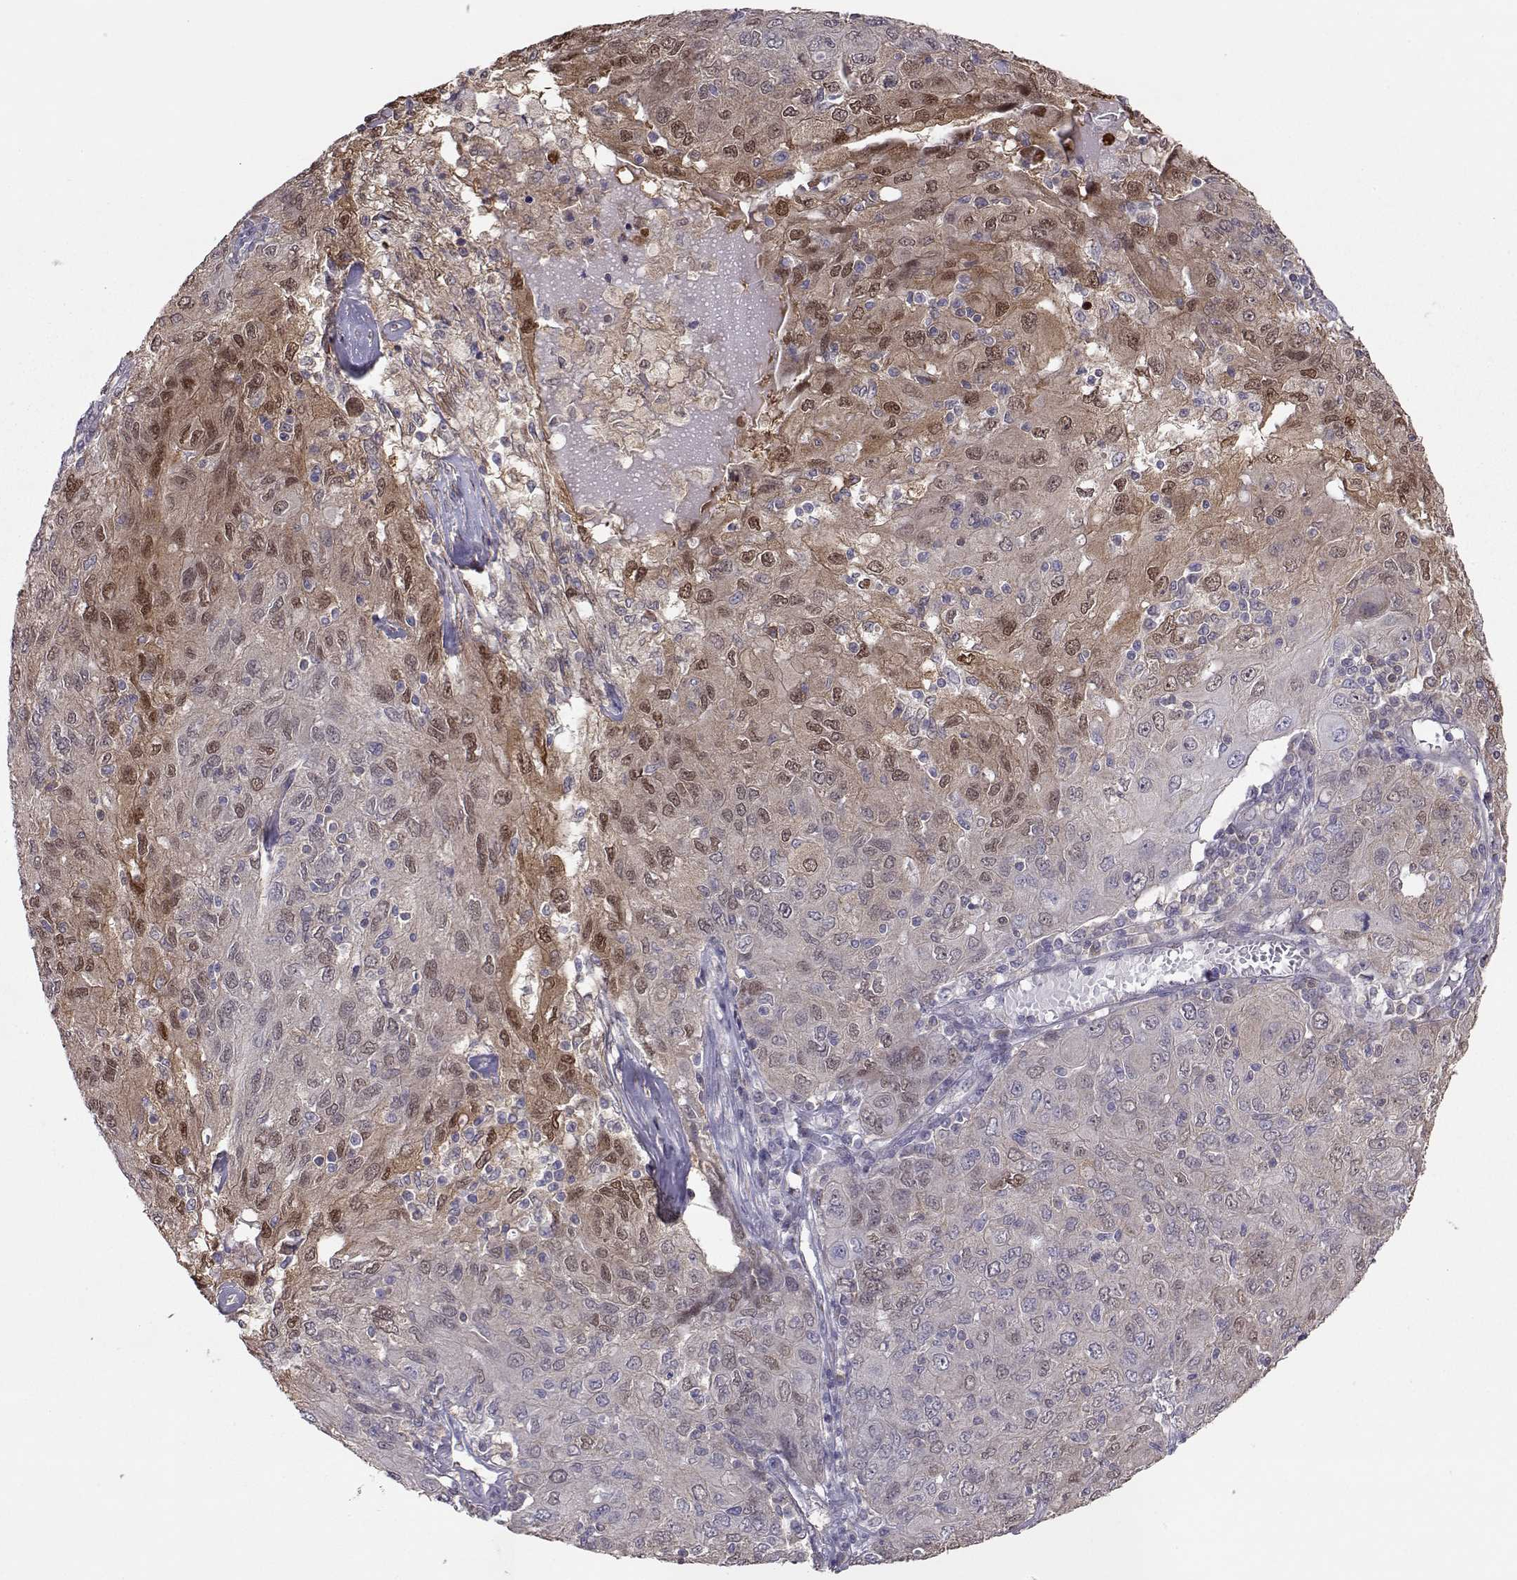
{"staining": {"intensity": "moderate", "quantity": "<25%", "location": "cytoplasmic/membranous,nuclear"}, "tissue": "ovarian cancer", "cell_type": "Tumor cells", "image_type": "cancer", "snomed": [{"axis": "morphology", "description": "Carcinoma, endometroid"}, {"axis": "topography", "description": "Ovary"}], "caption": "An image of human ovarian cancer stained for a protein displays moderate cytoplasmic/membranous and nuclear brown staining in tumor cells.", "gene": "NCAM2", "patient": {"sex": "female", "age": 50}}